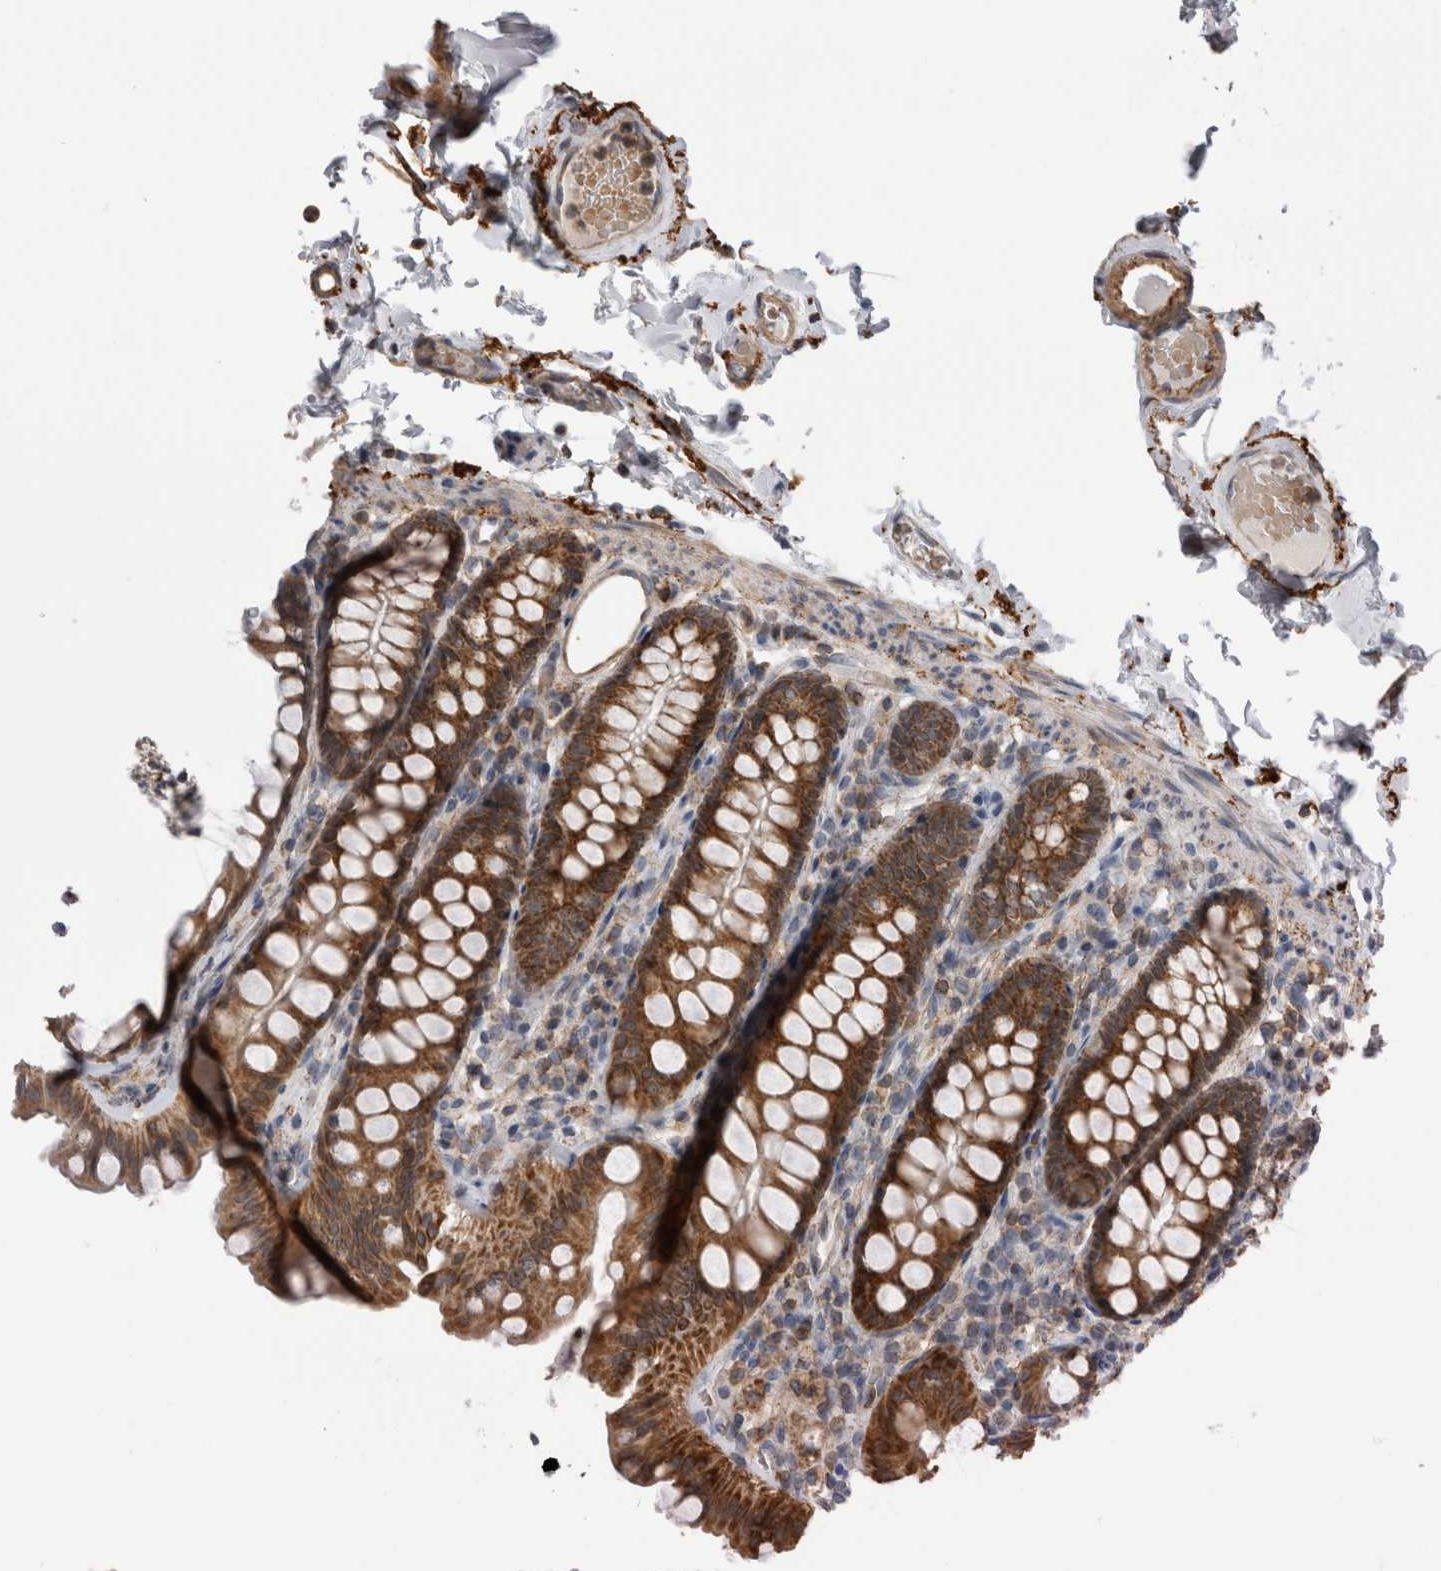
{"staining": {"intensity": "moderate", "quantity": ">75%", "location": "cytoplasmic/membranous"}, "tissue": "colon", "cell_type": "Endothelial cells", "image_type": "normal", "snomed": [{"axis": "morphology", "description": "Normal tissue, NOS"}, {"axis": "topography", "description": "Colon"}, {"axis": "topography", "description": "Peripheral nerve tissue"}], "caption": "Endothelial cells show moderate cytoplasmic/membranous positivity in about >75% of cells in benign colon. The staining is performed using DAB (3,3'-diaminobenzidine) brown chromogen to label protein expression. The nuclei are counter-stained blue using hematoxylin.", "gene": "DARS2", "patient": {"sex": "female", "age": 61}}